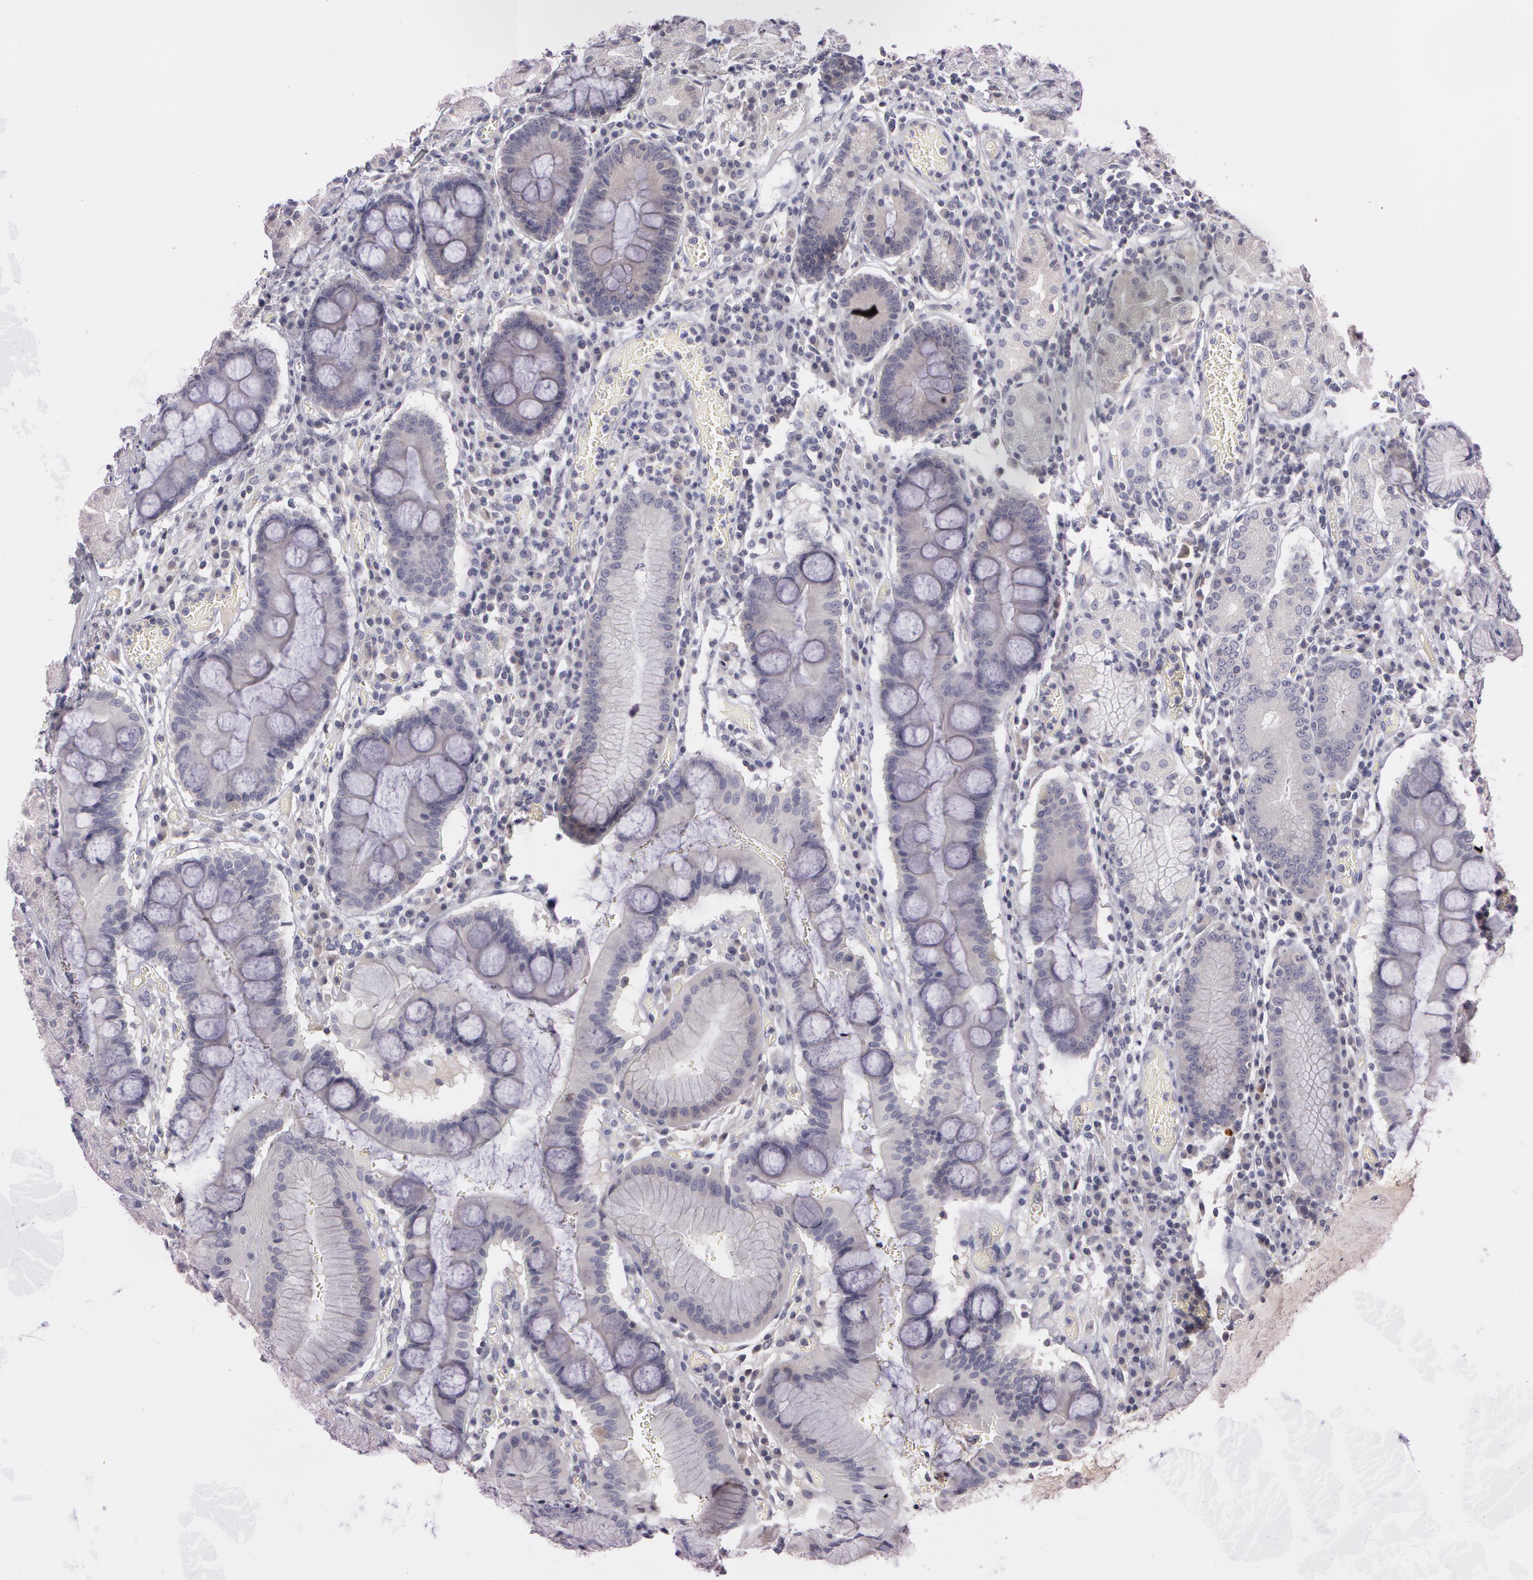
{"staining": {"intensity": "weak", "quantity": "<25%", "location": "cytoplasmic/membranous"}, "tissue": "stomach", "cell_type": "Glandular cells", "image_type": "normal", "snomed": [{"axis": "morphology", "description": "Normal tissue, NOS"}, {"axis": "topography", "description": "Stomach, lower"}], "caption": "This is an IHC image of normal stomach. There is no positivity in glandular cells.", "gene": "MXRA5", "patient": {"sex": "female", "age": 73}}